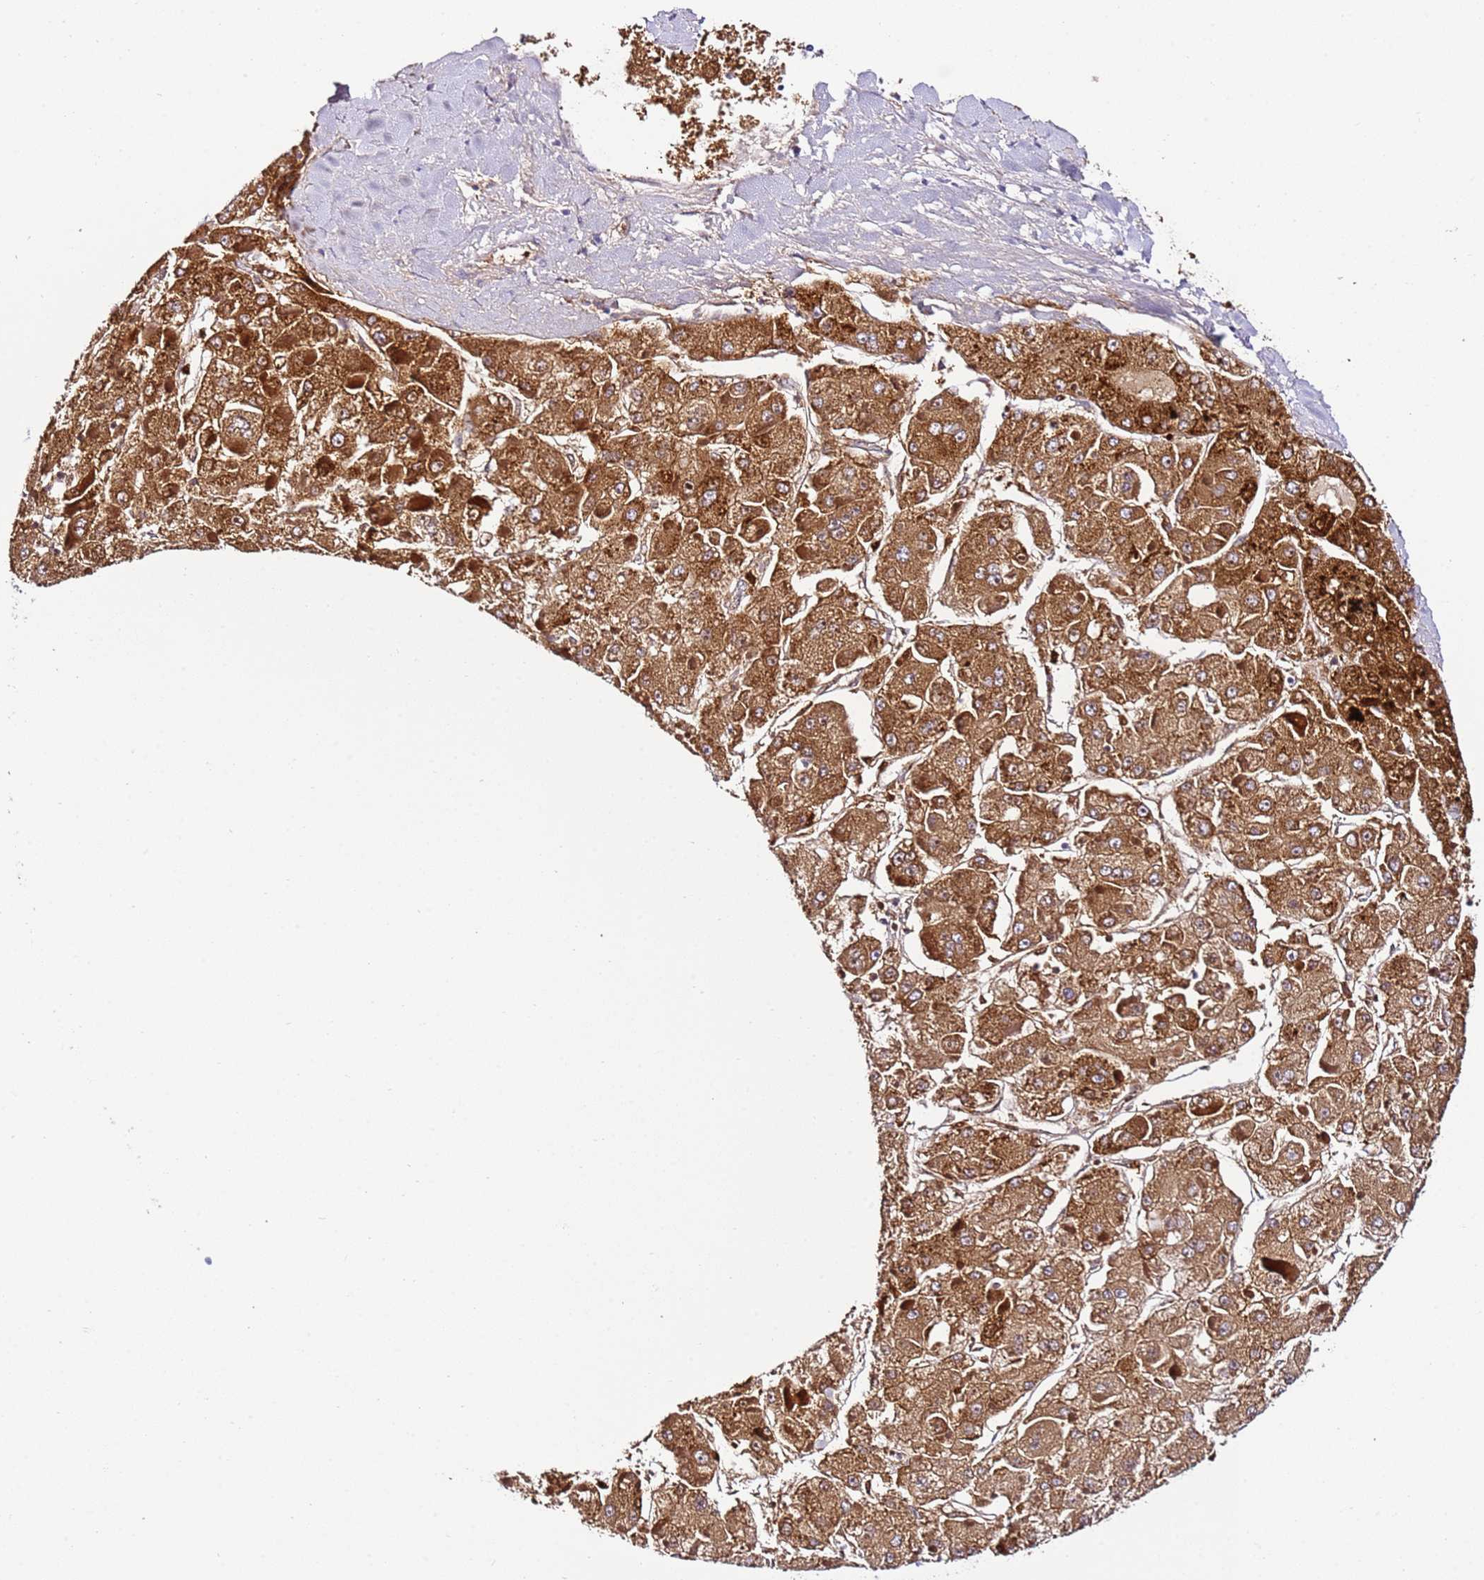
{"staining": {"intensity": "strong", "quantity": ">75%", "location": "cytoplasmic/membranous,nuclear"}, "tissue": "liver cancer", "cell_type": "Tumor cells", "image_type": "cancer", "snomed": [{"axis": "morphology", "description": "Carcinoma, Hepatocellular, NOS"}, {"axis": "topography", "description": "Liver"}], "caption": "Liver hepatocellular carcinoma stained with immunohistochemistry exhibits strong cytoplasmic/membranous and nuclear expression in about >75% of tumor cells.", "gene": "HGD", "patient": {"sex": "female", "age": 73}}